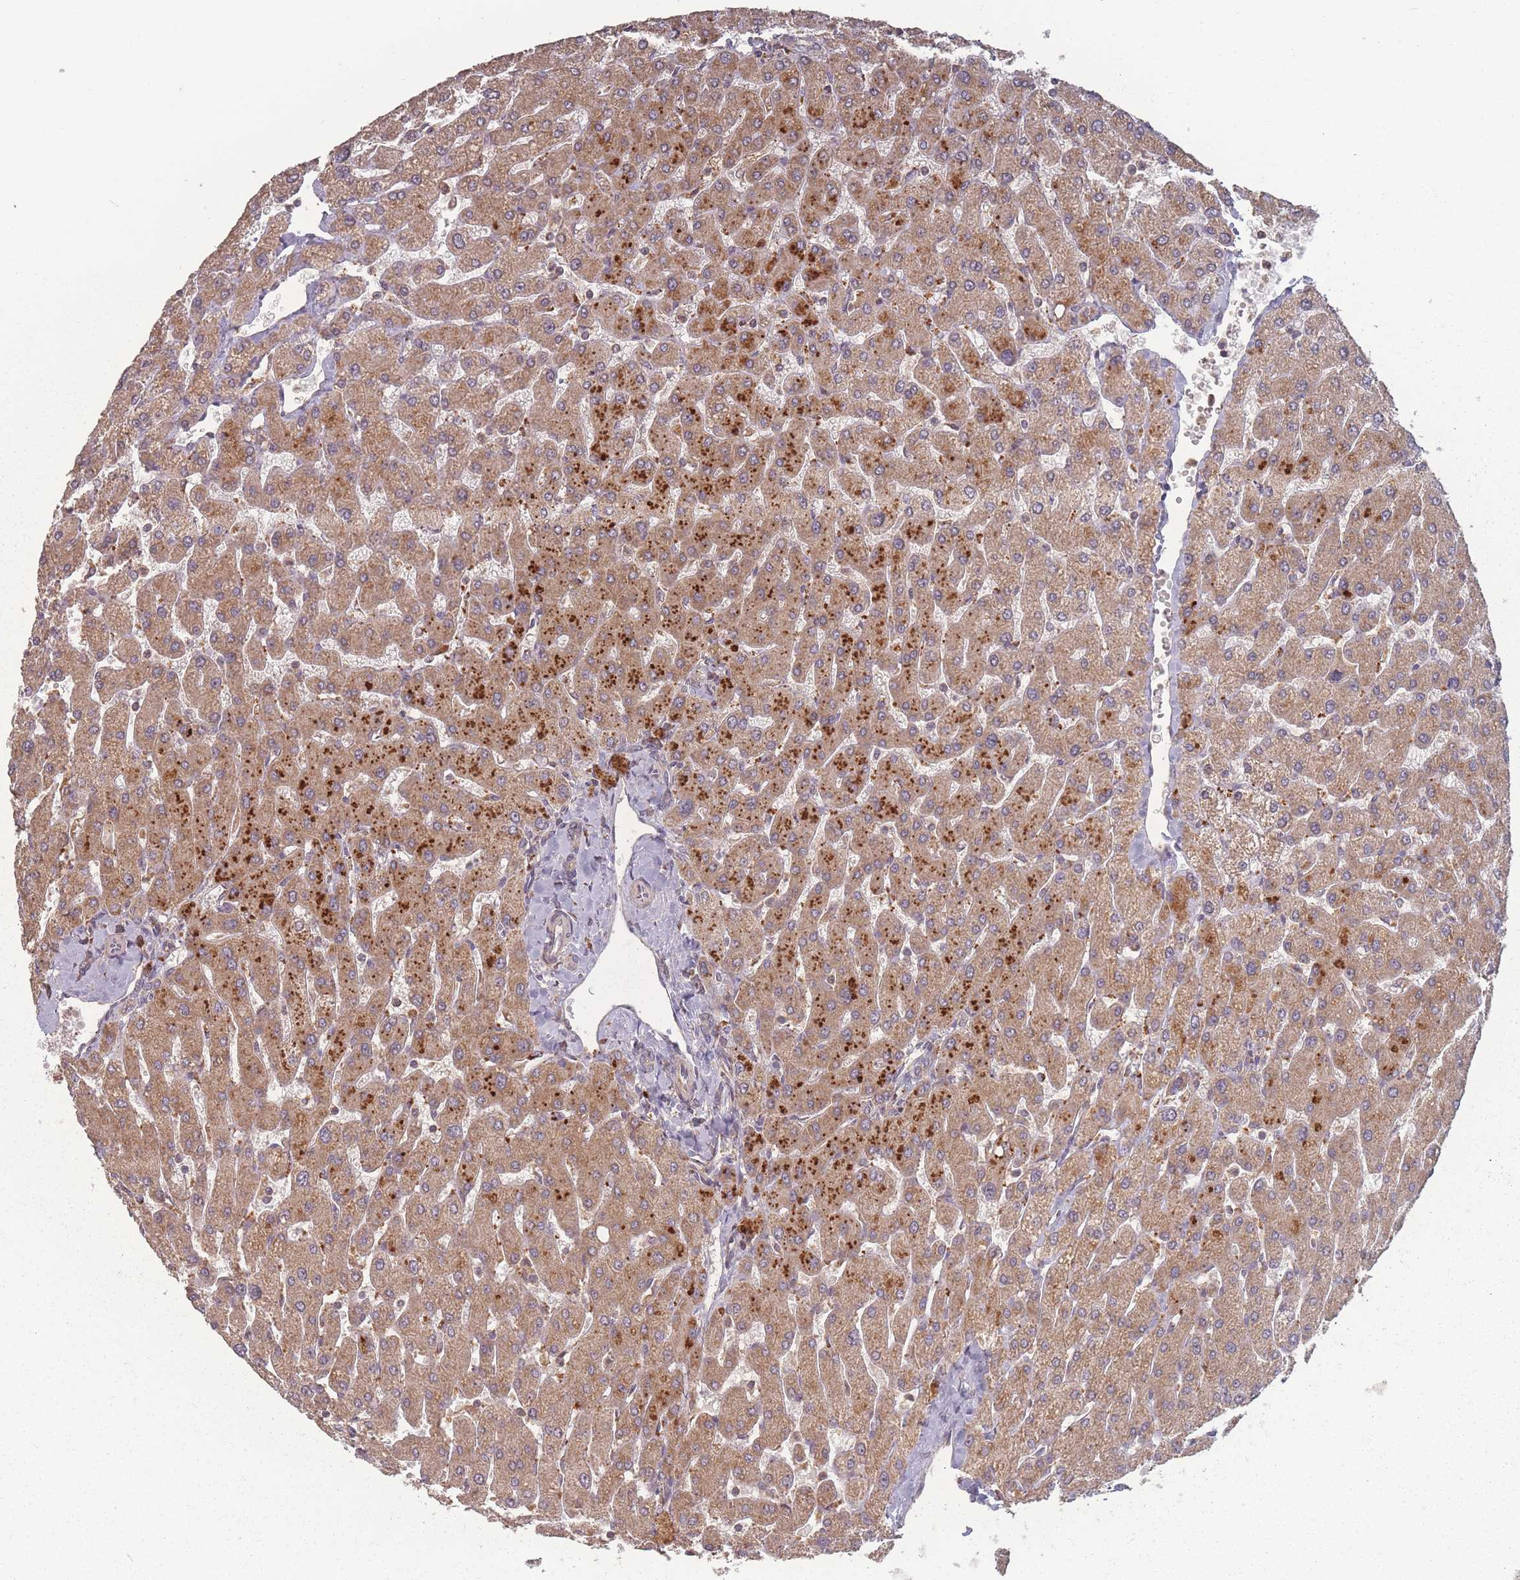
{"staining": {"intensity": "weak", "quantity": "25%-75%", "location": "cytoplasmic/membranous"}, "tissue": "liver", "cell_type": "Cholangiocytes", "image_type": "normal", "snomed": [{"axis": "morphology", "description": "Normal tissue, NOS"}, {"axis": "topography", "description": "Liver"}], "caption": "An IHC histopathology image of normal tissue is shown. Protein staining in brown labels weak cytoplasmic/membranous positivity in liver within cholangiocytes. The staining was performed using DAB (3,3'-diaminobenzidine), with brown indicating positive protein expression. Nuclei are stained blue with hematoxylin.", "gene": "LYRM7", "patient": {"sex": "male", "age": 55}}